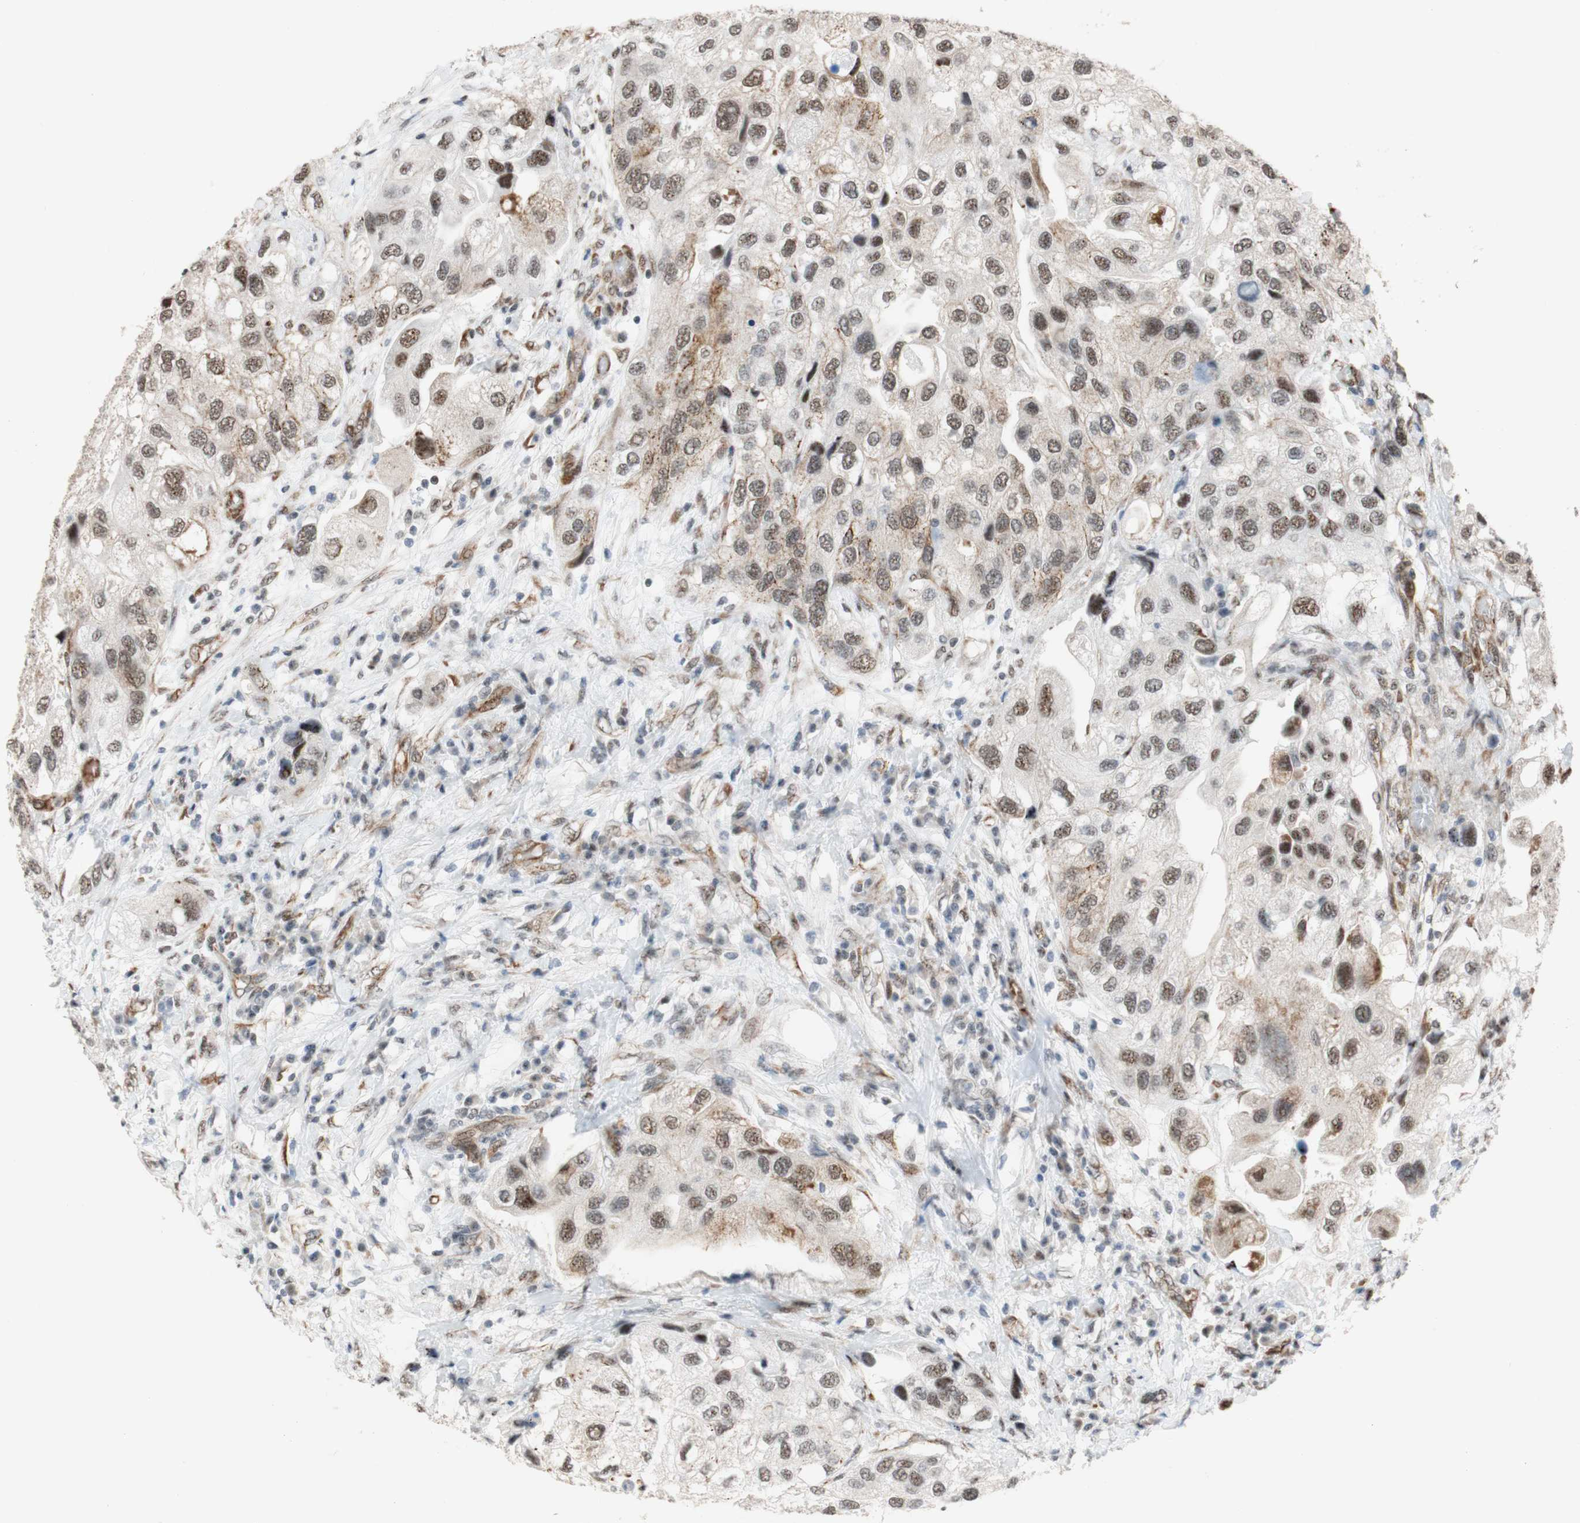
{"staining": {"intensity": "moderate", "quantity": ">75%", "location": "cytoplasmic/membranous,nuclear"}, "tissue": "urothelial cancer", "cell_type": "Tumor cells", "image_type": "cancer", "snomed": [{"axis": "morphology", "description": "Urothelial carcinoma, High grade"}, {"axis": "topography", "description": "Urinary bladder"}], "caption": "IHC of urothelial carcinoma (high-grade) shows medium levels of moderate cytoplasmic/membranous and nuclear expression in about >75% of tumor cells.", "gene": "SAP18", "patient": {"sex": "female", "age": 64}}